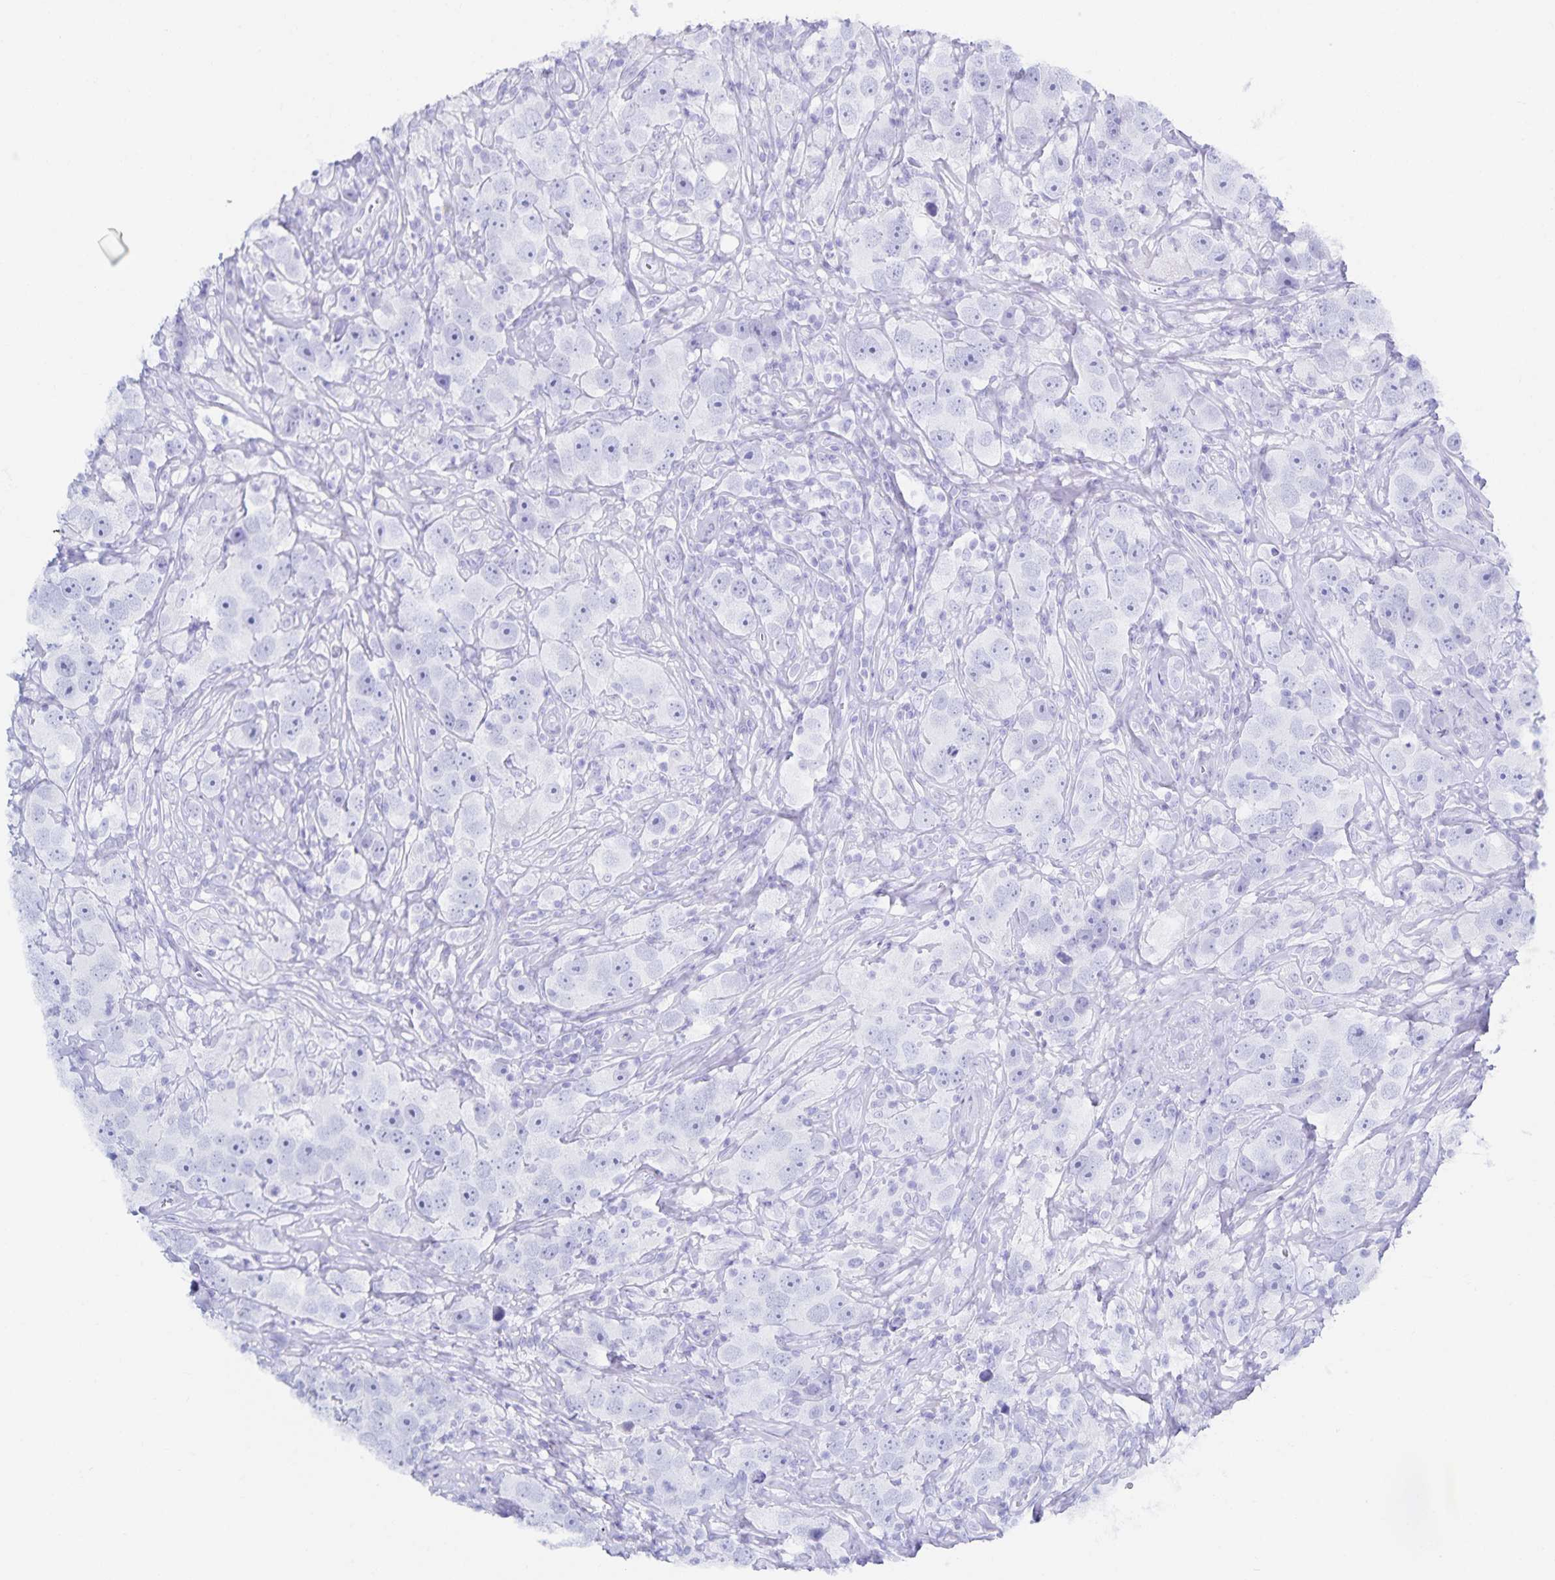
{"staining": {"intensity": "negative", "quantity": "none", "location": "none"}, "tissue": "testis cancer", "cell_type": "Tumor cells", "image_type": "cancer", "snomed": [{"axis": "morphology", "description": "Seminoma, NOS"}, {"axis": "topography", "description": "Testis"}], "caption": "The image displays no significant expression in tumor cells of testis seminoma. (DAB (3,3'-diaminobenzidine) IHC visualized using brightfield microscopy, high magnification).", "gene": "SNTN", "patient": {"sex": "male", "age": 49}}